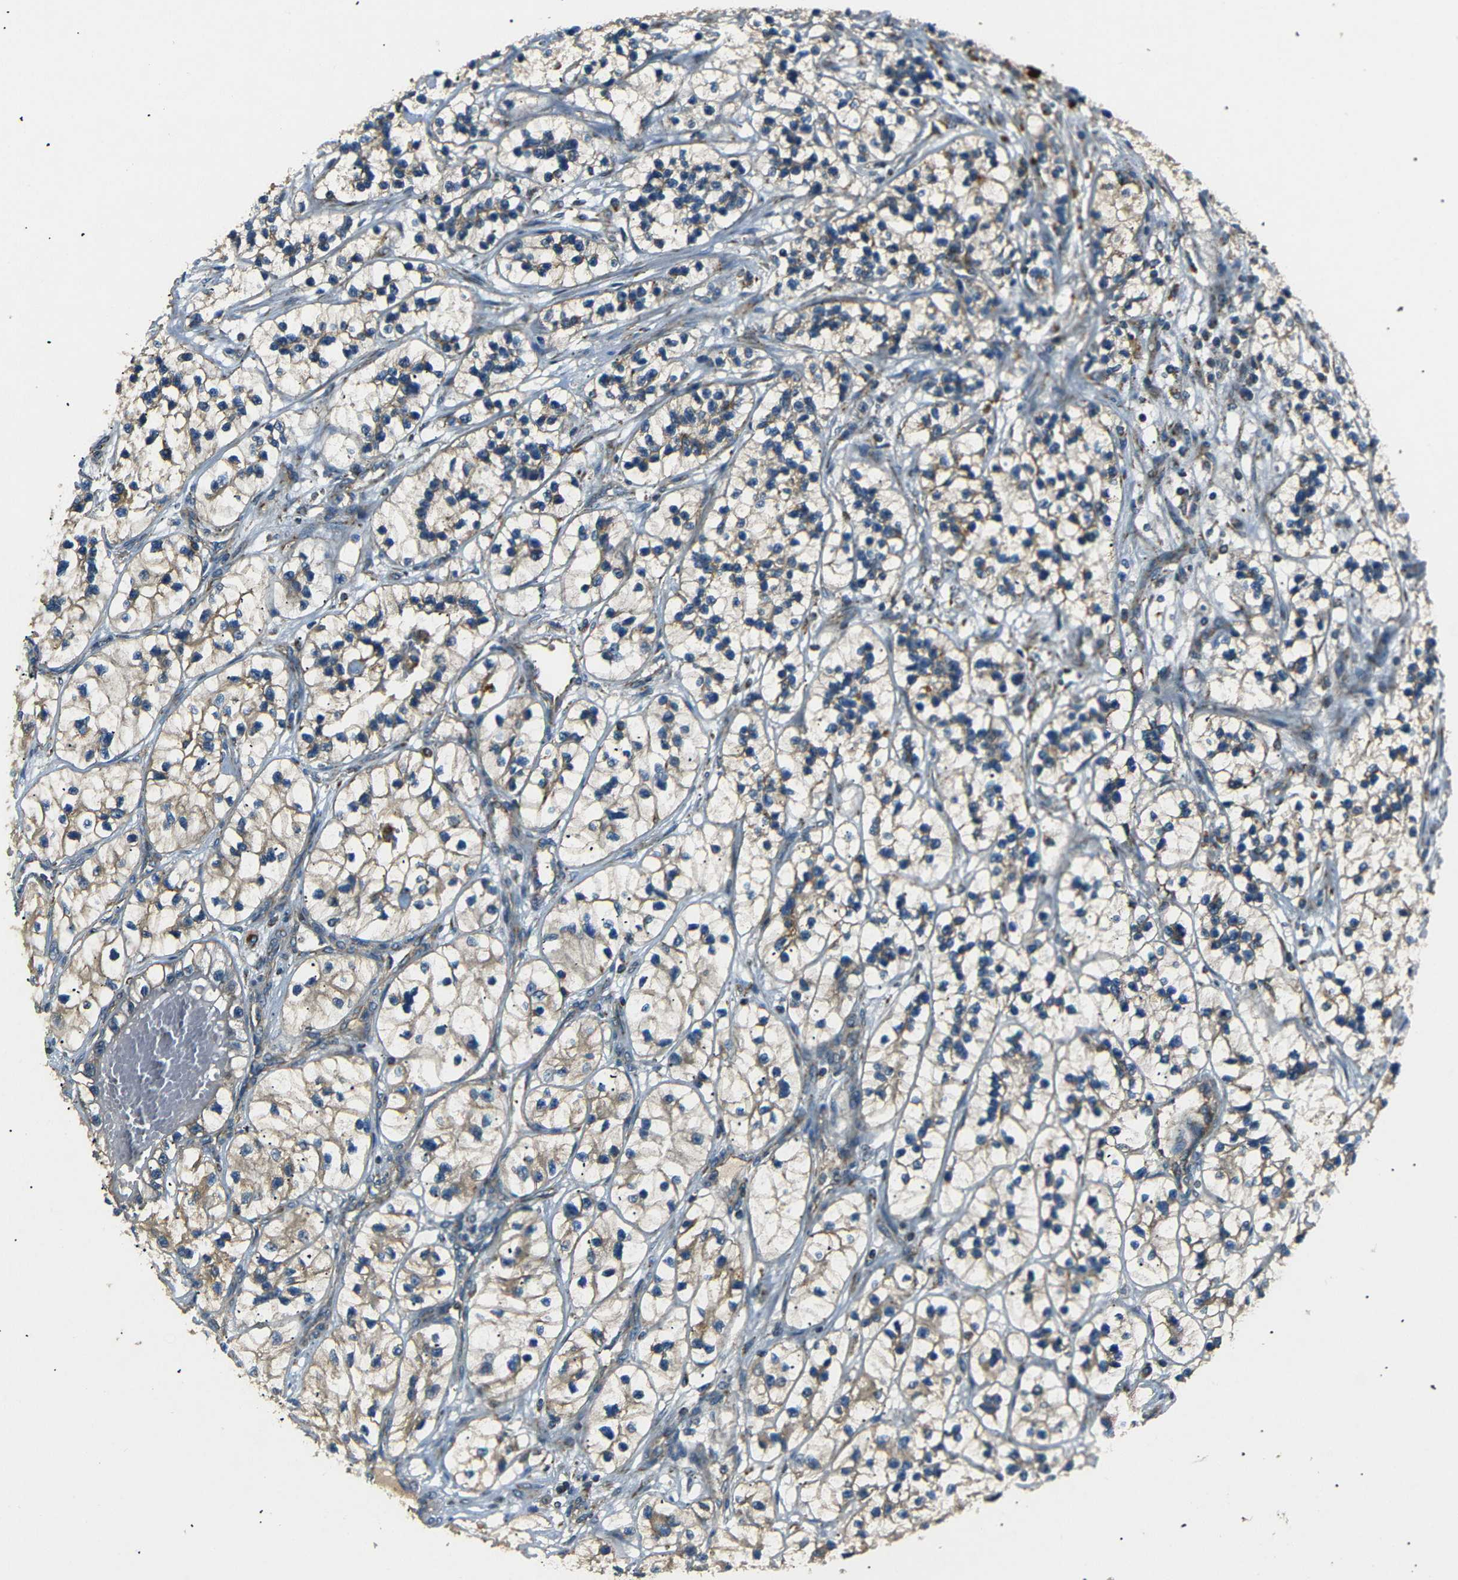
{"staining": {"intensity": "weak", "quantity": ">75%", "location": "cytoplasmic/membranous"}, "tissue": "renal cancer", "cell_type": "Tumor cells", "image_type": "cancer", "snomed": [{"axis": "morphology", "description": "Adenocarcinoma, NOS"}, {"axis": "topography", "description": "Kidney"}], "caption": "Immunohistochemistry photomicrograph of human renal cancer stained for a protein (brown), which displays low levels of weak cytoplasmic/membranous positivity in about >75% of tumor cells.", "gene": "NETO2", "patient": {"sex": "female", "age": 57}}